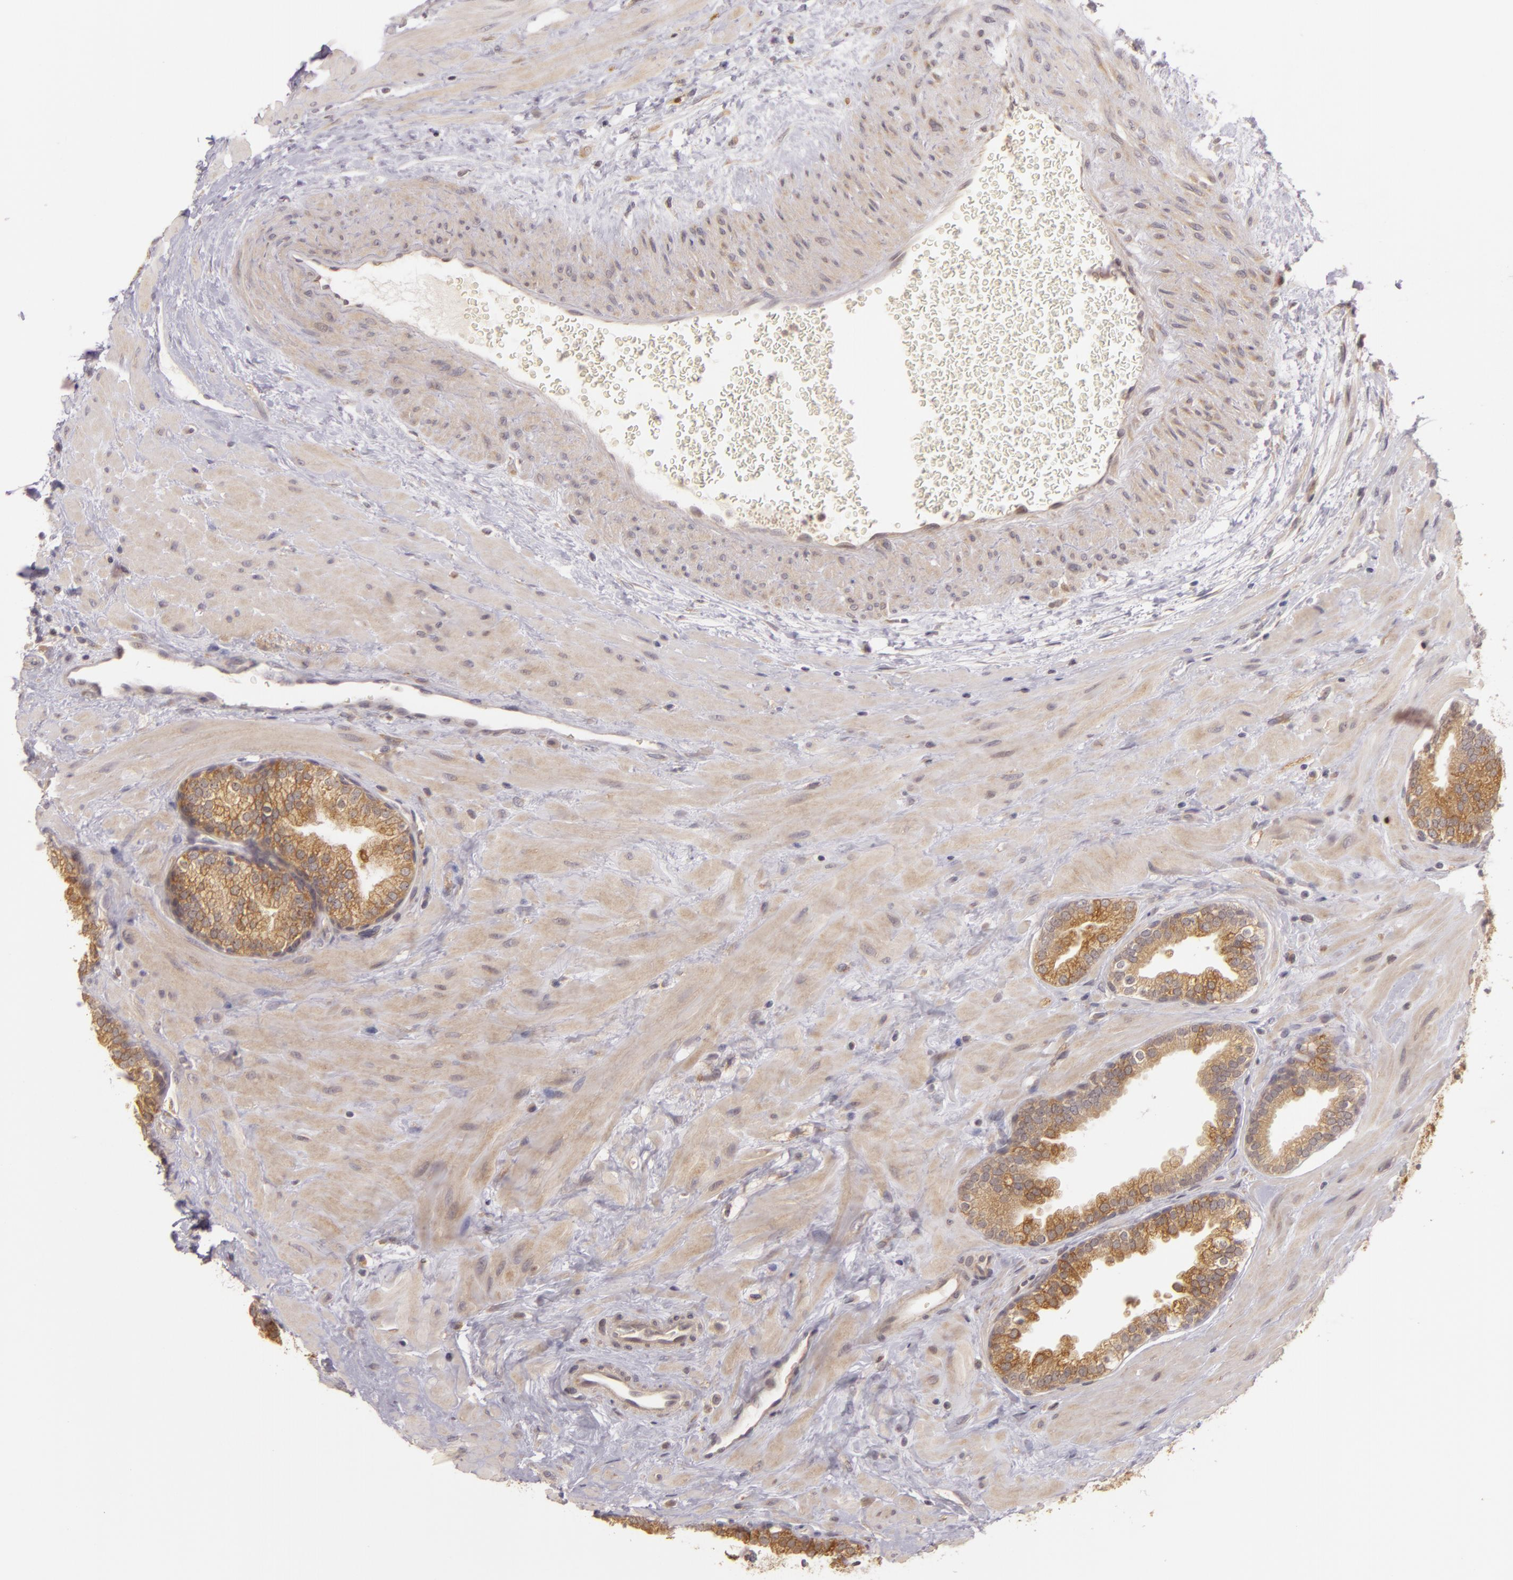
{"staining": {"intensity": "weak", "quantity": ">75%", "location": "cytoplasmic/membranous"}, "tissue": "prostate", "cell_type": "Glandular cells", "image_type": "normal", "snomed": [{"axis": "morphology", "description": "Normal tissue, NOS"}, {"axis": "topography", "description": "Prostate"}], "caption": "An image of prostate stained for a protein reveals weak cytoplasmic/membranous brown staining in glandular cells. (Stains: DAB in brown, nuclei in blue, Microscopy: brightfield microscopy at high magnification).", "gene": "PPP1R3F", "patient": {"sex": "male", "age": 51}}